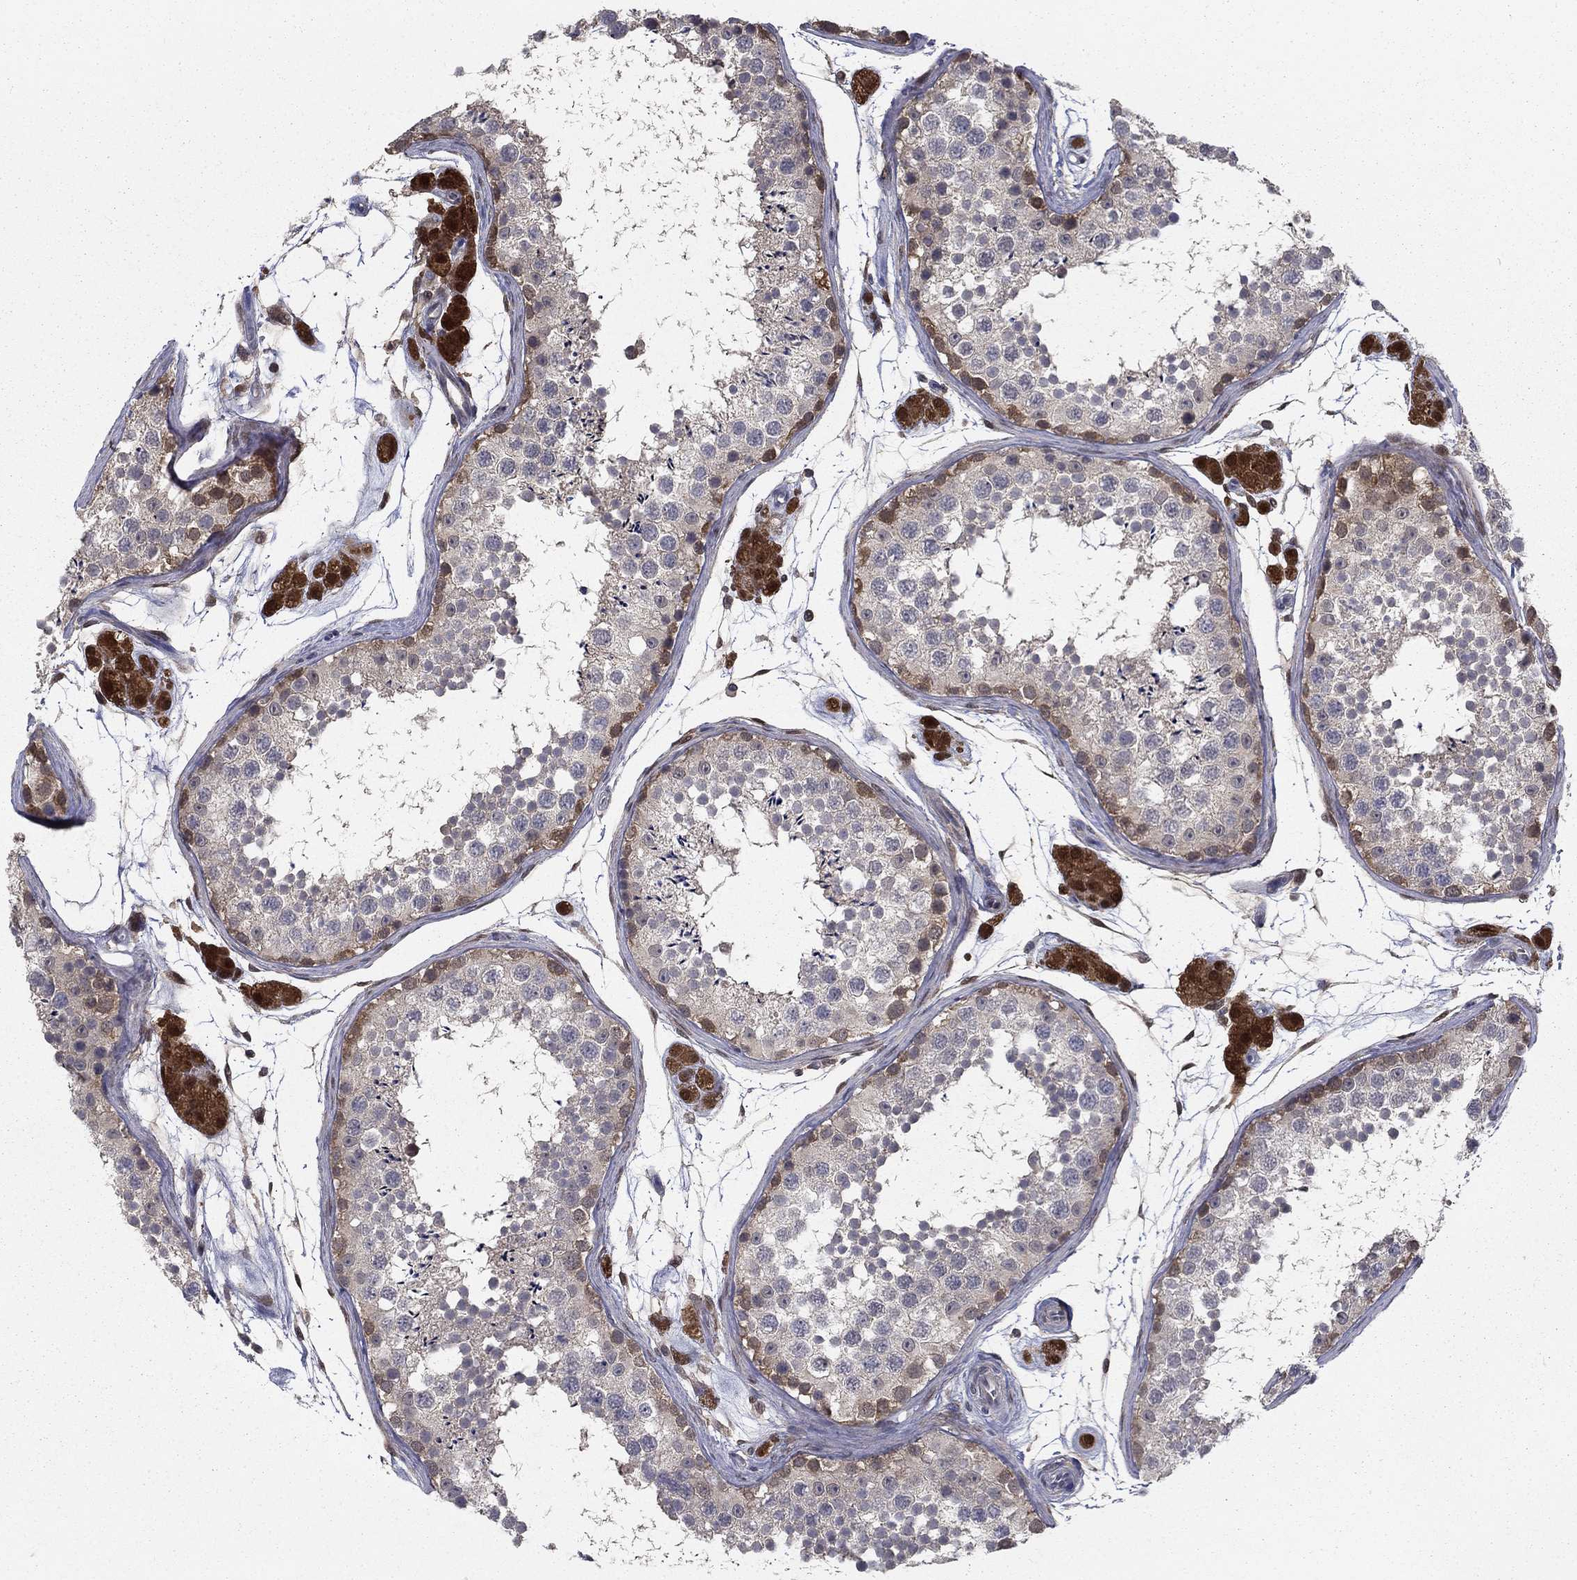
{"staining": {"intensity": "negative", "quantity": "none", "location": "none"}, "tissue": "testis", "cell_type": "Cells in seminiferous ducts", "image_type": "normal", "snomed": [{"axis": "morphology", "description": "Normal tissue, NOS"}, {"axis": "topography", "description": "Testis"}], "caption": "This is a histopathology image of immunohistochemistry staining of benign testis, which shows no positivity in cells in seminiferous ducts.", "gene": "NIT2", "patient": {"sex": "male", "age": 41}}